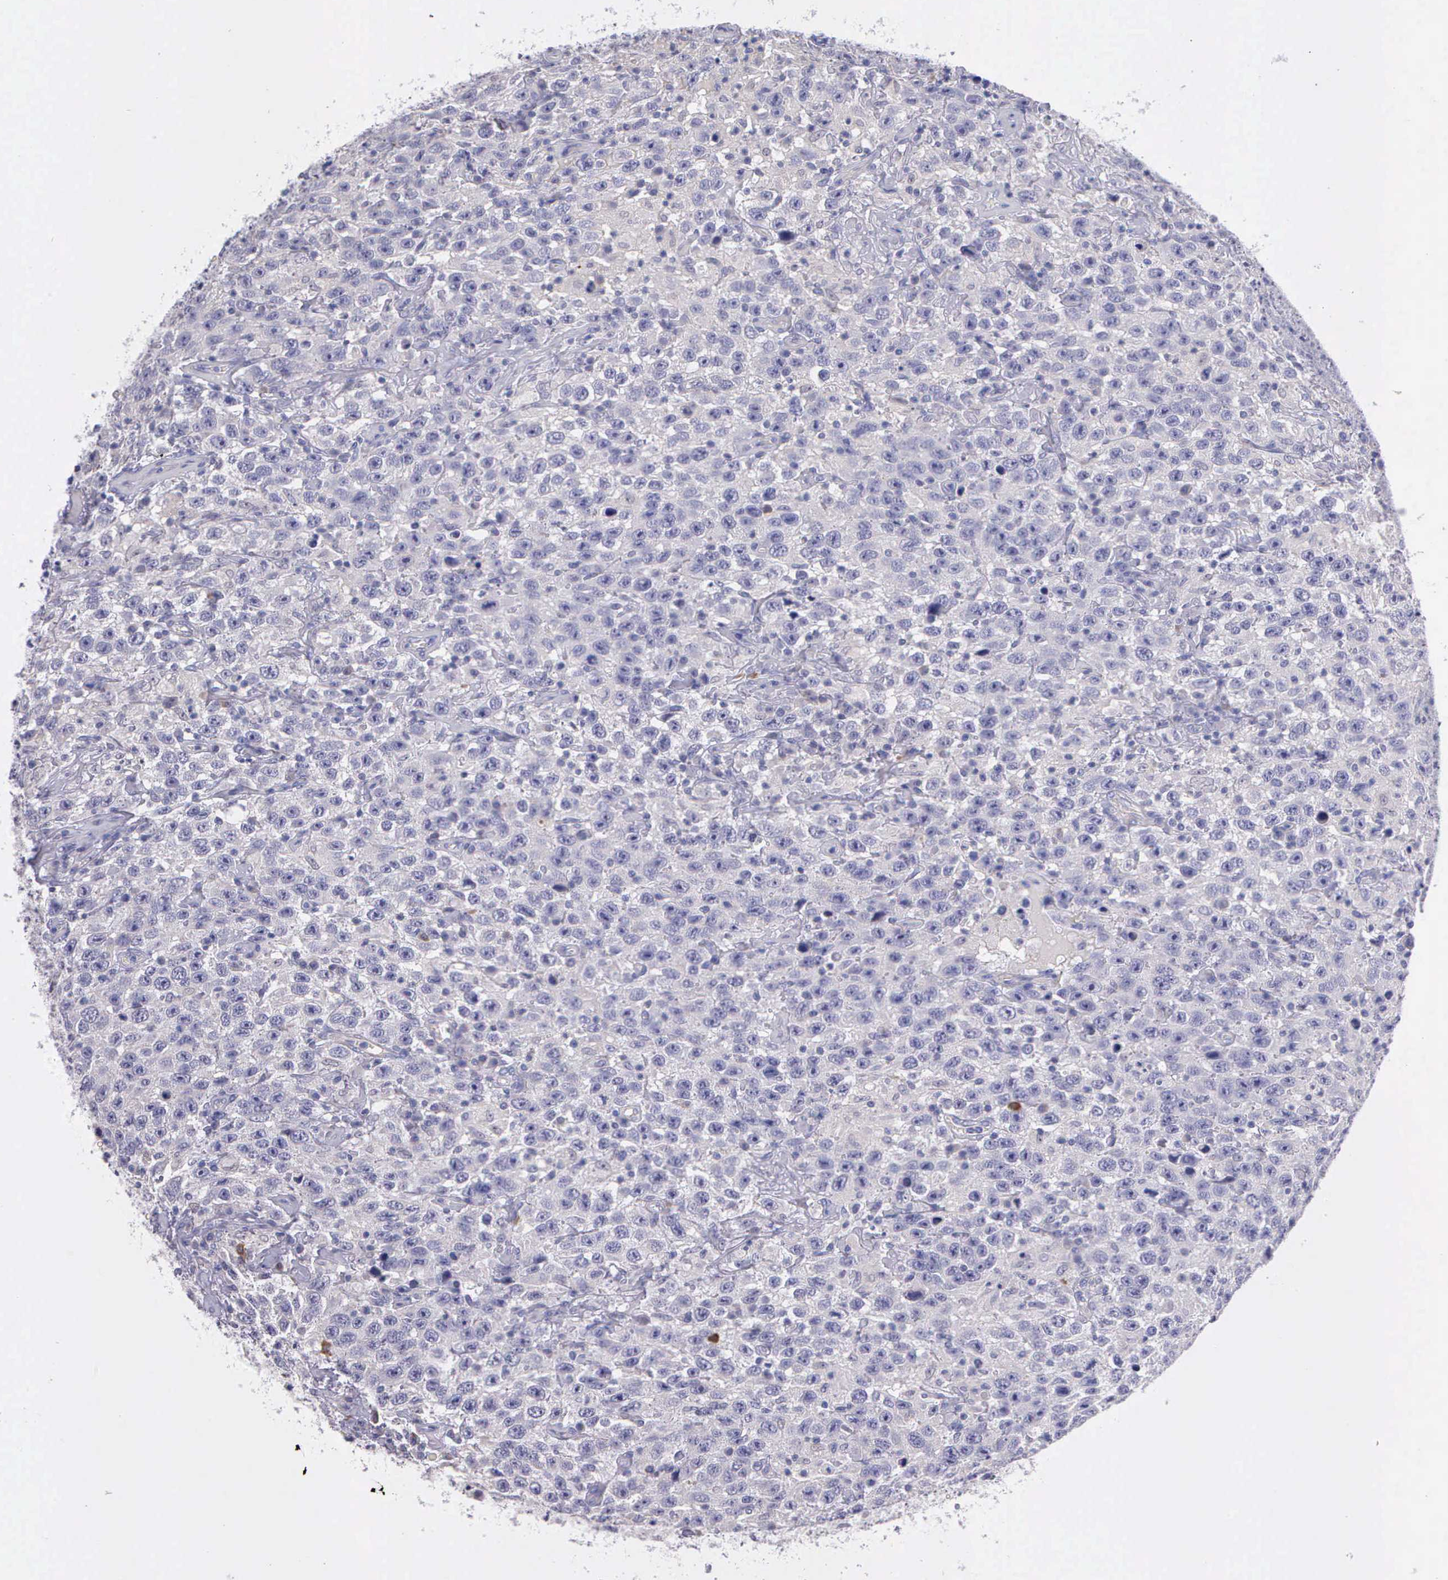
{"staining": {"intensity": "negative", "quantity": "none", "location": "none"}, "tissue": "testis cancer", "cell_type": "Tumor cells", "image_type": "cancer", "snomed": [{"axis": "morphology", "description": "Seminoma, NOS"}, {"axis": "topography", "description": "Testis"}], "caption": "Immunohistochemistry (IHC) of human testis cancer (seminoma) shows no expression in tumor cells.", "gene": "THSD7A", "patient": {"sex": "male", "age": 41}}